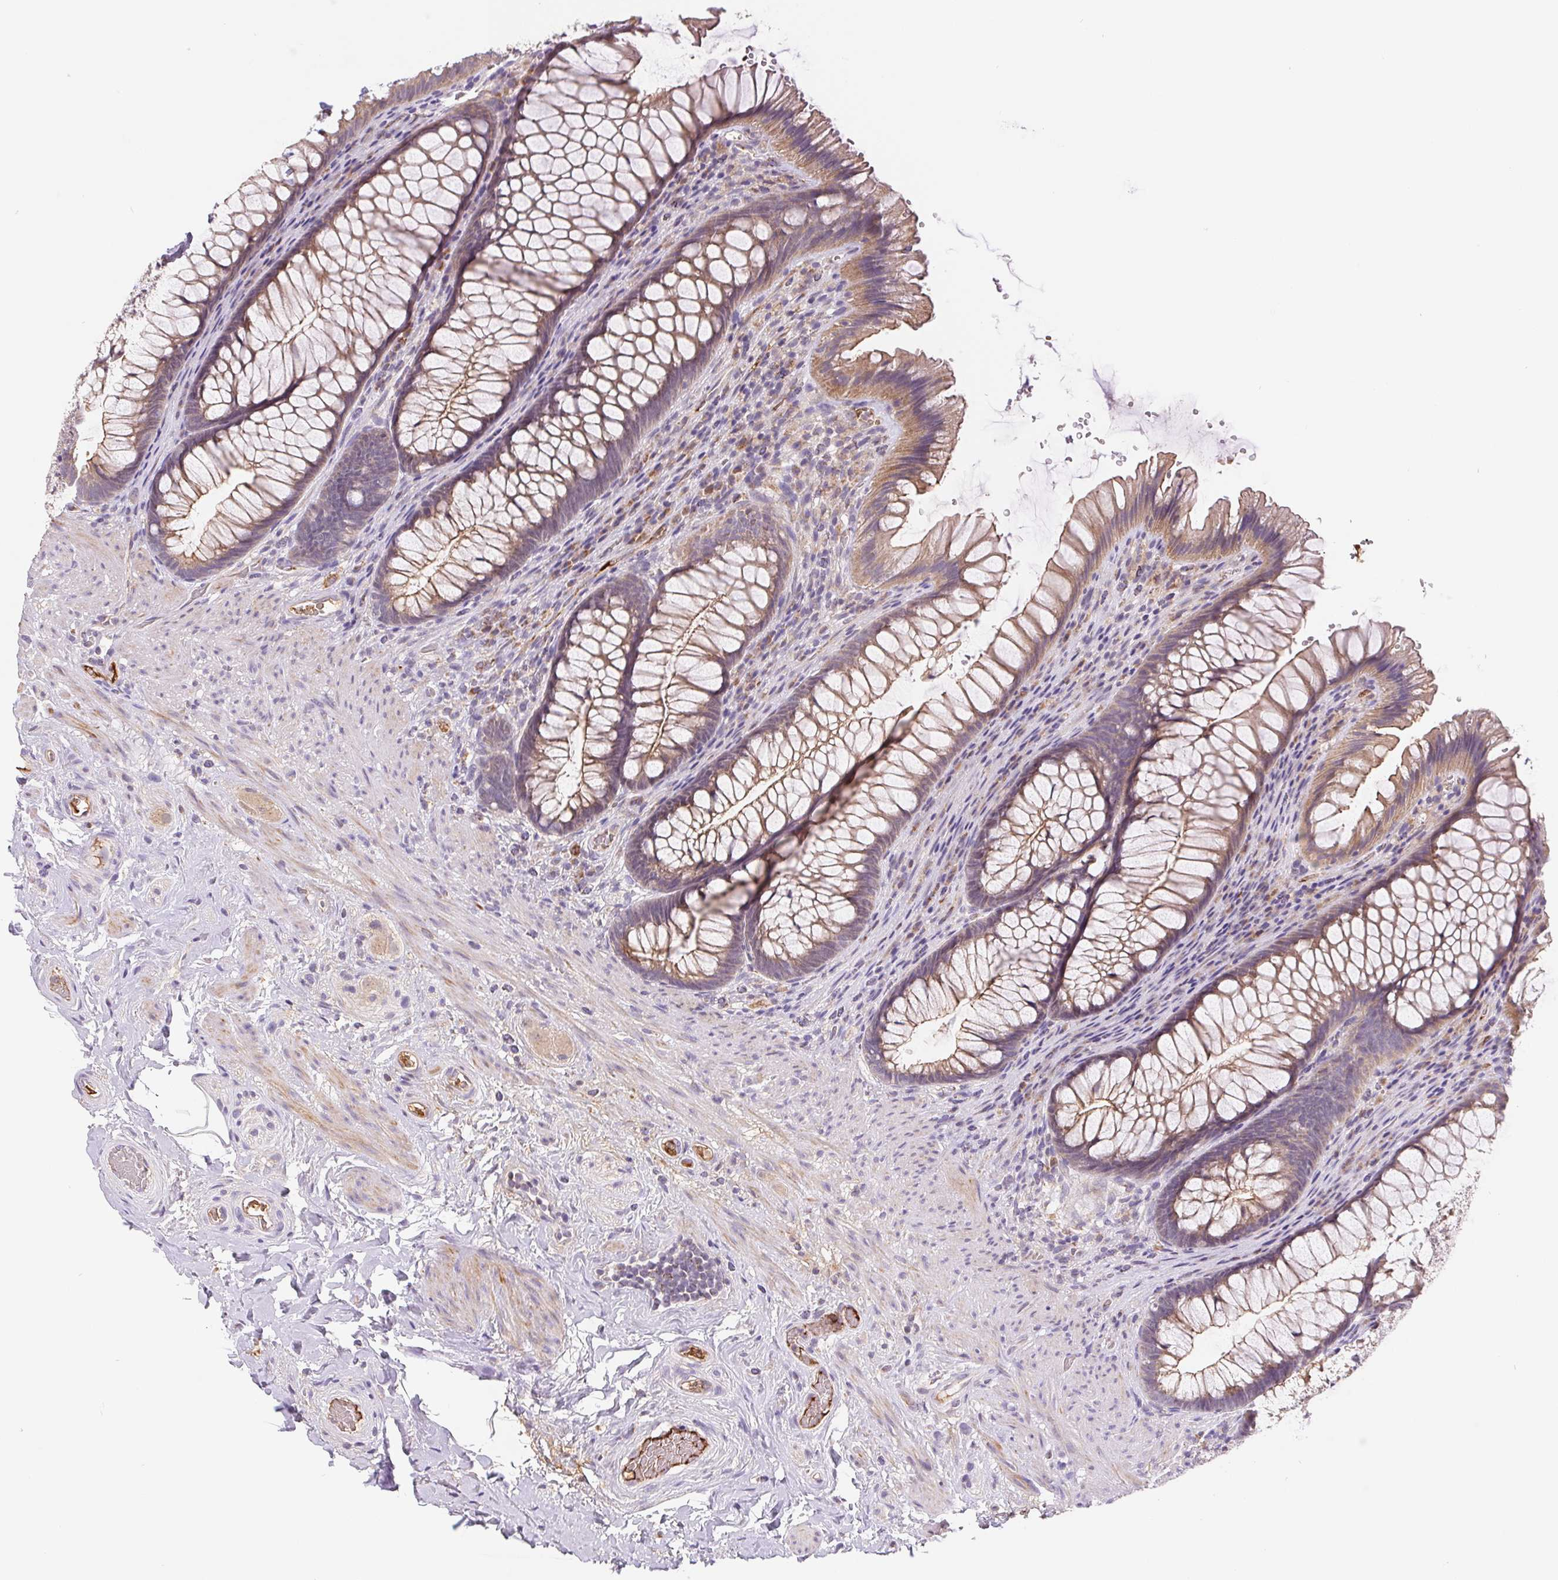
{"staining": {"intensity": "moderate", "quantity": ">75%", "location": "cytoplasmic/membranous"}, "tissue": "rectum", "cell_type": "Glandular cells", "image_type": "normal", "snomed": [{"axis": "morphology", "description": "Normal tissue, NOS"}, {"axis": "topography", "description": "Rectum"}], "caption": "Moderate cytoplasmic/membranous staining for a protein is seen in approximately >75% of glandular cells of normal rectum using IHC.", "gene": "EMC6", "patient": {"sex": "male", "age": 53}}